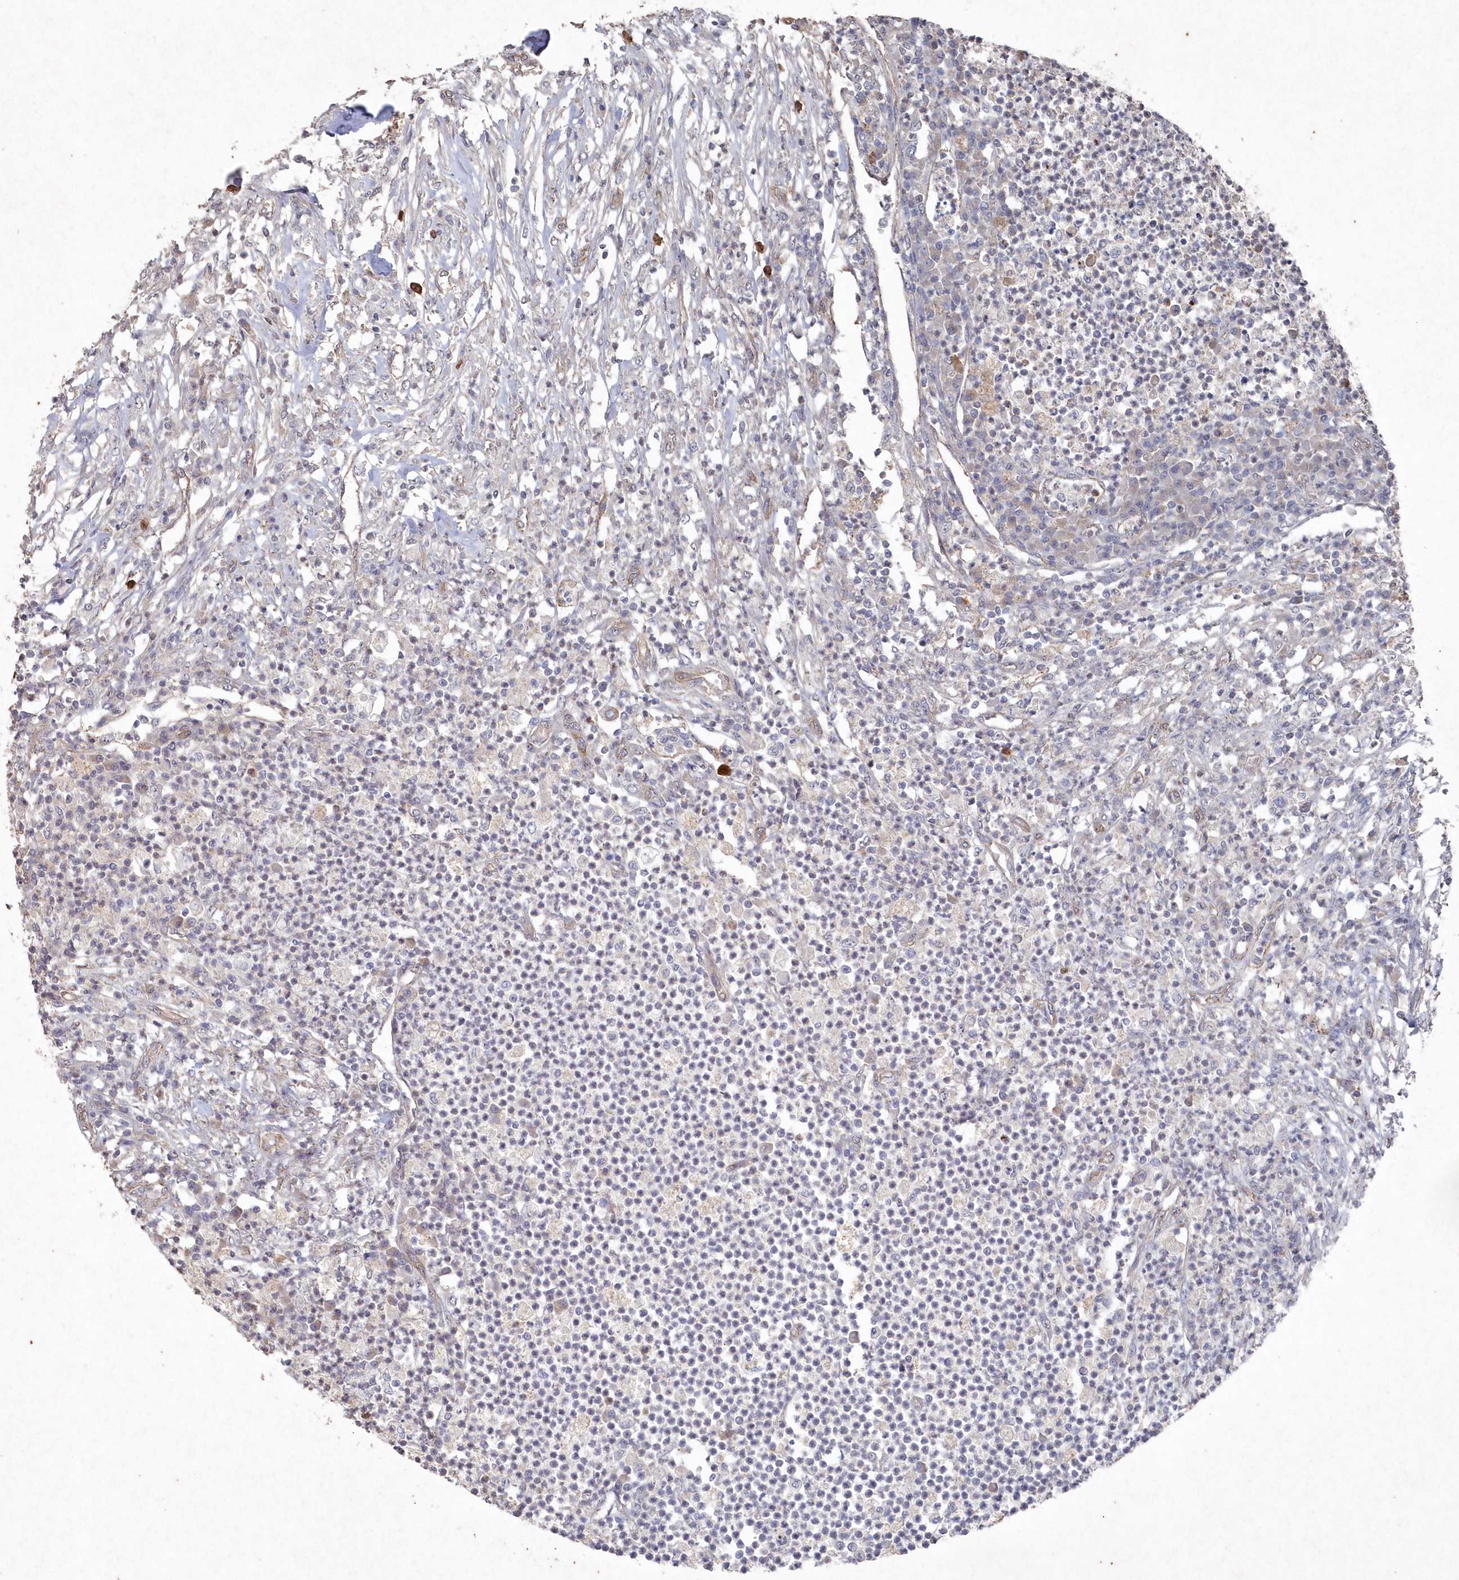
{"staining": {"intensity": "negative", "quantity": "none", "location": "none"}, "tissue": "colorectal cancer", "cell_type": "Tumor cells", "image_type": "cancer", "snomed": [{"axis": "morphology", "description": "Adenocarcinoma, NOS"}, {"axis": "topography", "description": "Colon"}], "caption": "Tumor cells are negative for brown protein staining in adenocarcinoma (colorectal). The staining is performed using DAB brown chromogen with nuclei counter-stained in using hematoxylin.", "gene": "VSIG2", "patient": {"sex": "male", "age": 83}}